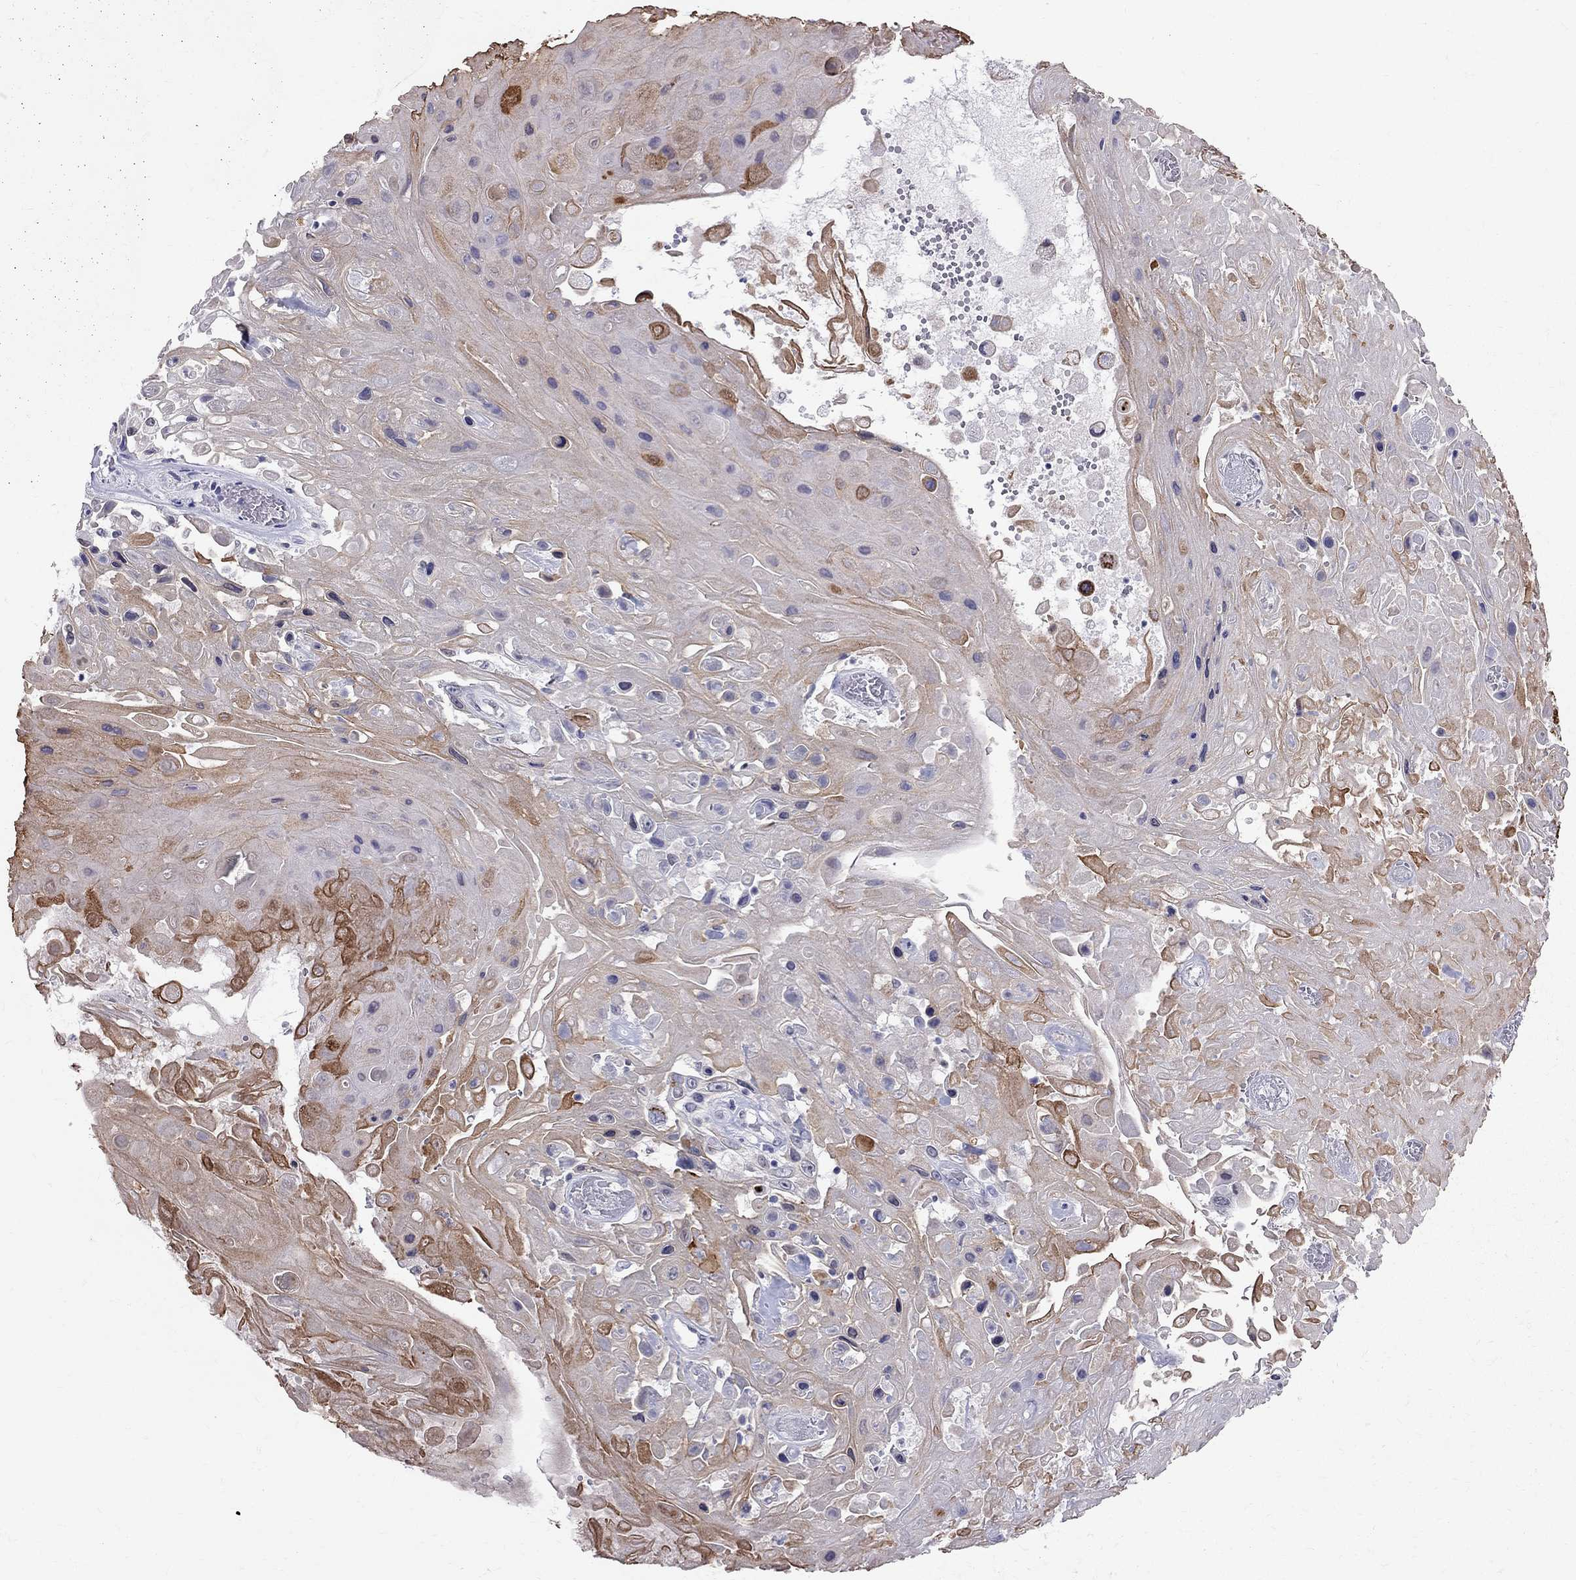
{"staining": {"intensity": "strong", "quantity": "<25%", "location": "cytoplasmic/membranous"}, "tissue": "skin cancer", "cell_type": "Tumor cells", "image_type": "cancer", "snomed": [{"axis": "morphology", "description": "Squamous cell carcinoma, NOS"}, {"axis": "topography", "description": "Skin"}], "caption": "Strong cytoplasmic/membranous protein staining is identified in about <25% of tumor cells in skin cancer (squamous cell carcinoma).", "gene": "MUC15", "patient": {"sex": "male", "age": 82}}